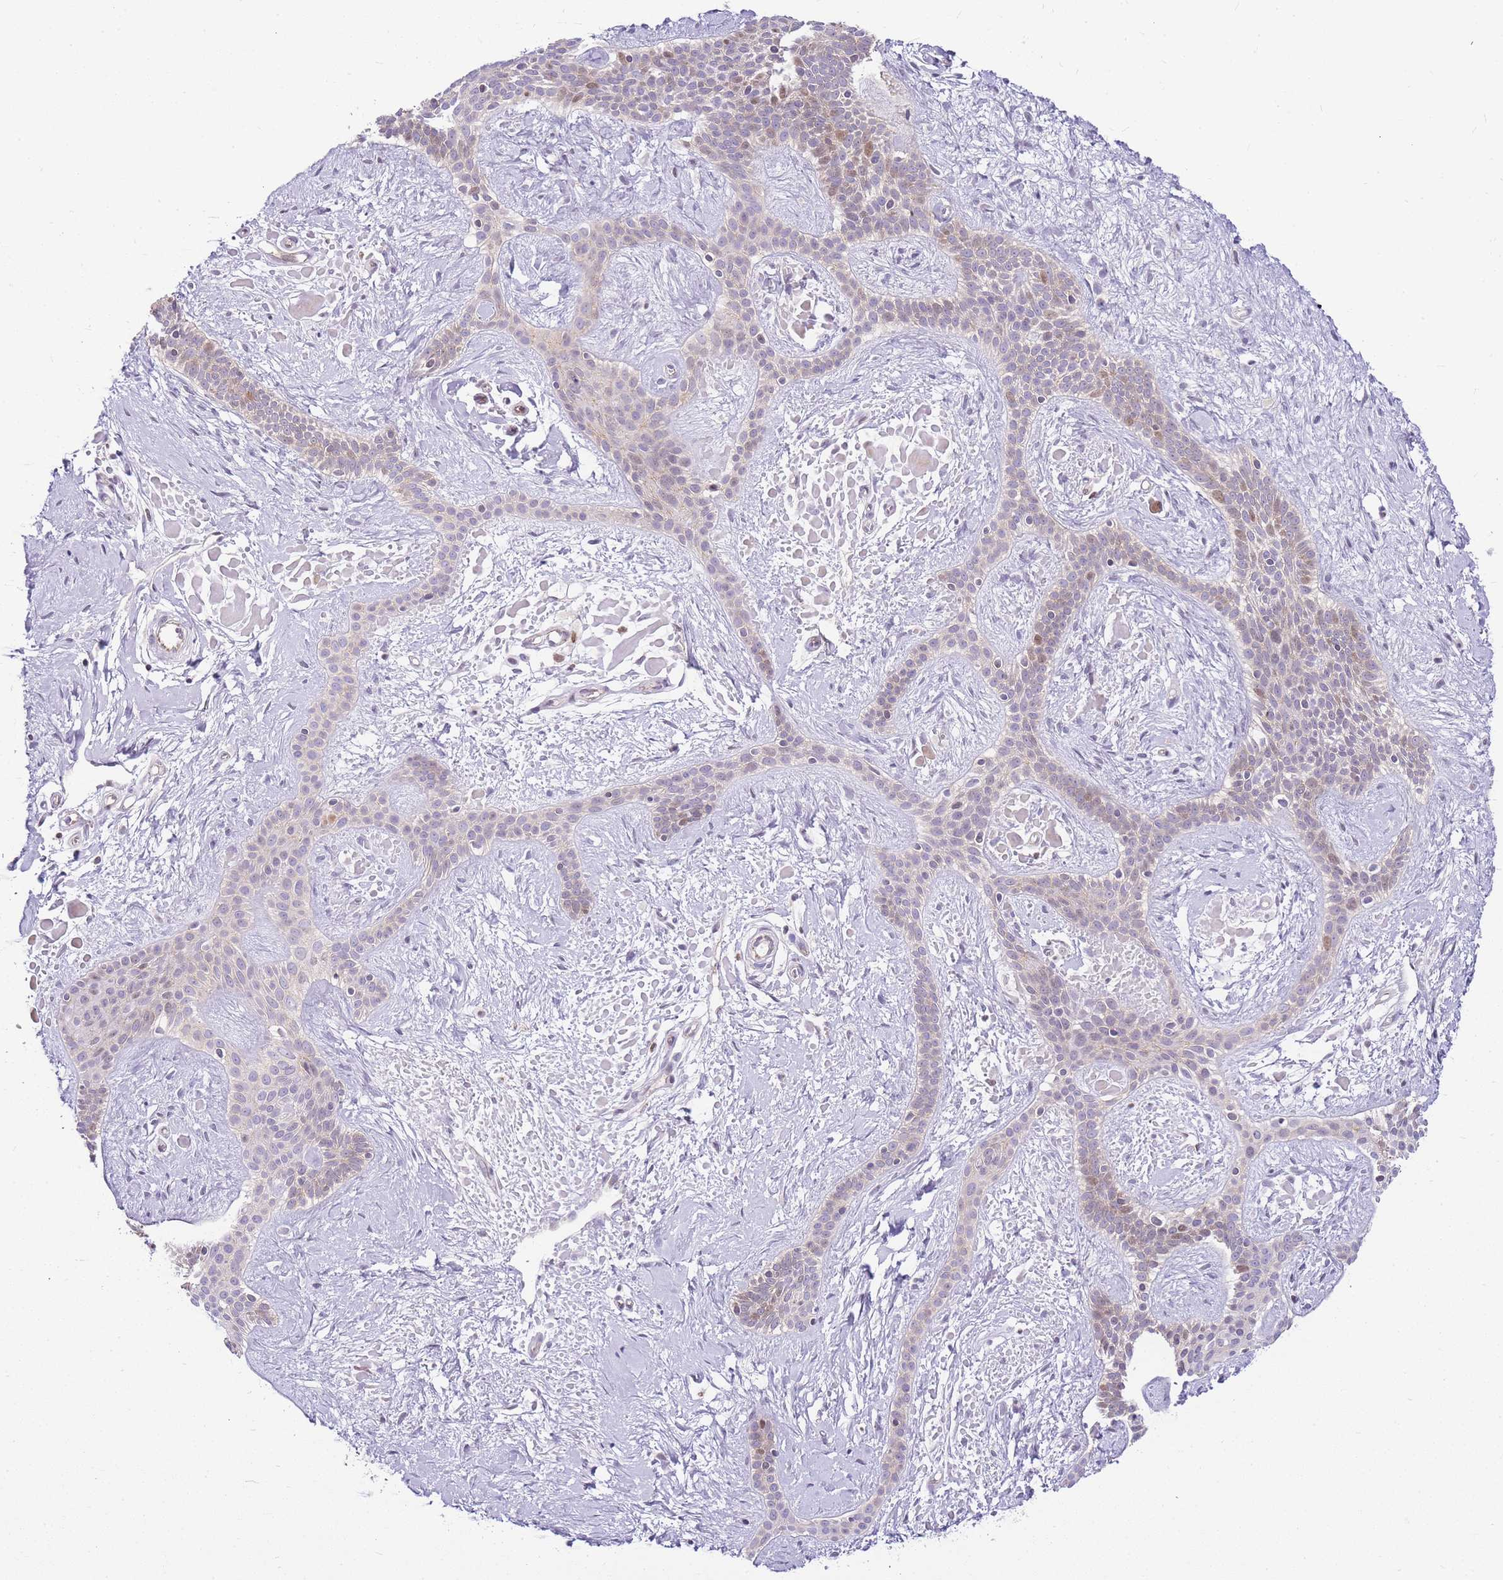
{"staining": {"intensity": "weak", "quantity": "<25%", "location": "nuclear"}, "tissue": "skin cancer", "cell_type": "Tumor cells", "image_type": "cancer", "snomed": [{"axis": "morphology", "description": "Basal cell carcinoma"}, {"axis": "topography", "description": "Skin"}], "caption": "A micrograph of human basal cell carcinoma (skin) is negative for staining in tumor cells.", "gene": "CLBA1", "patient": {"sex": "male", "age": 78}}